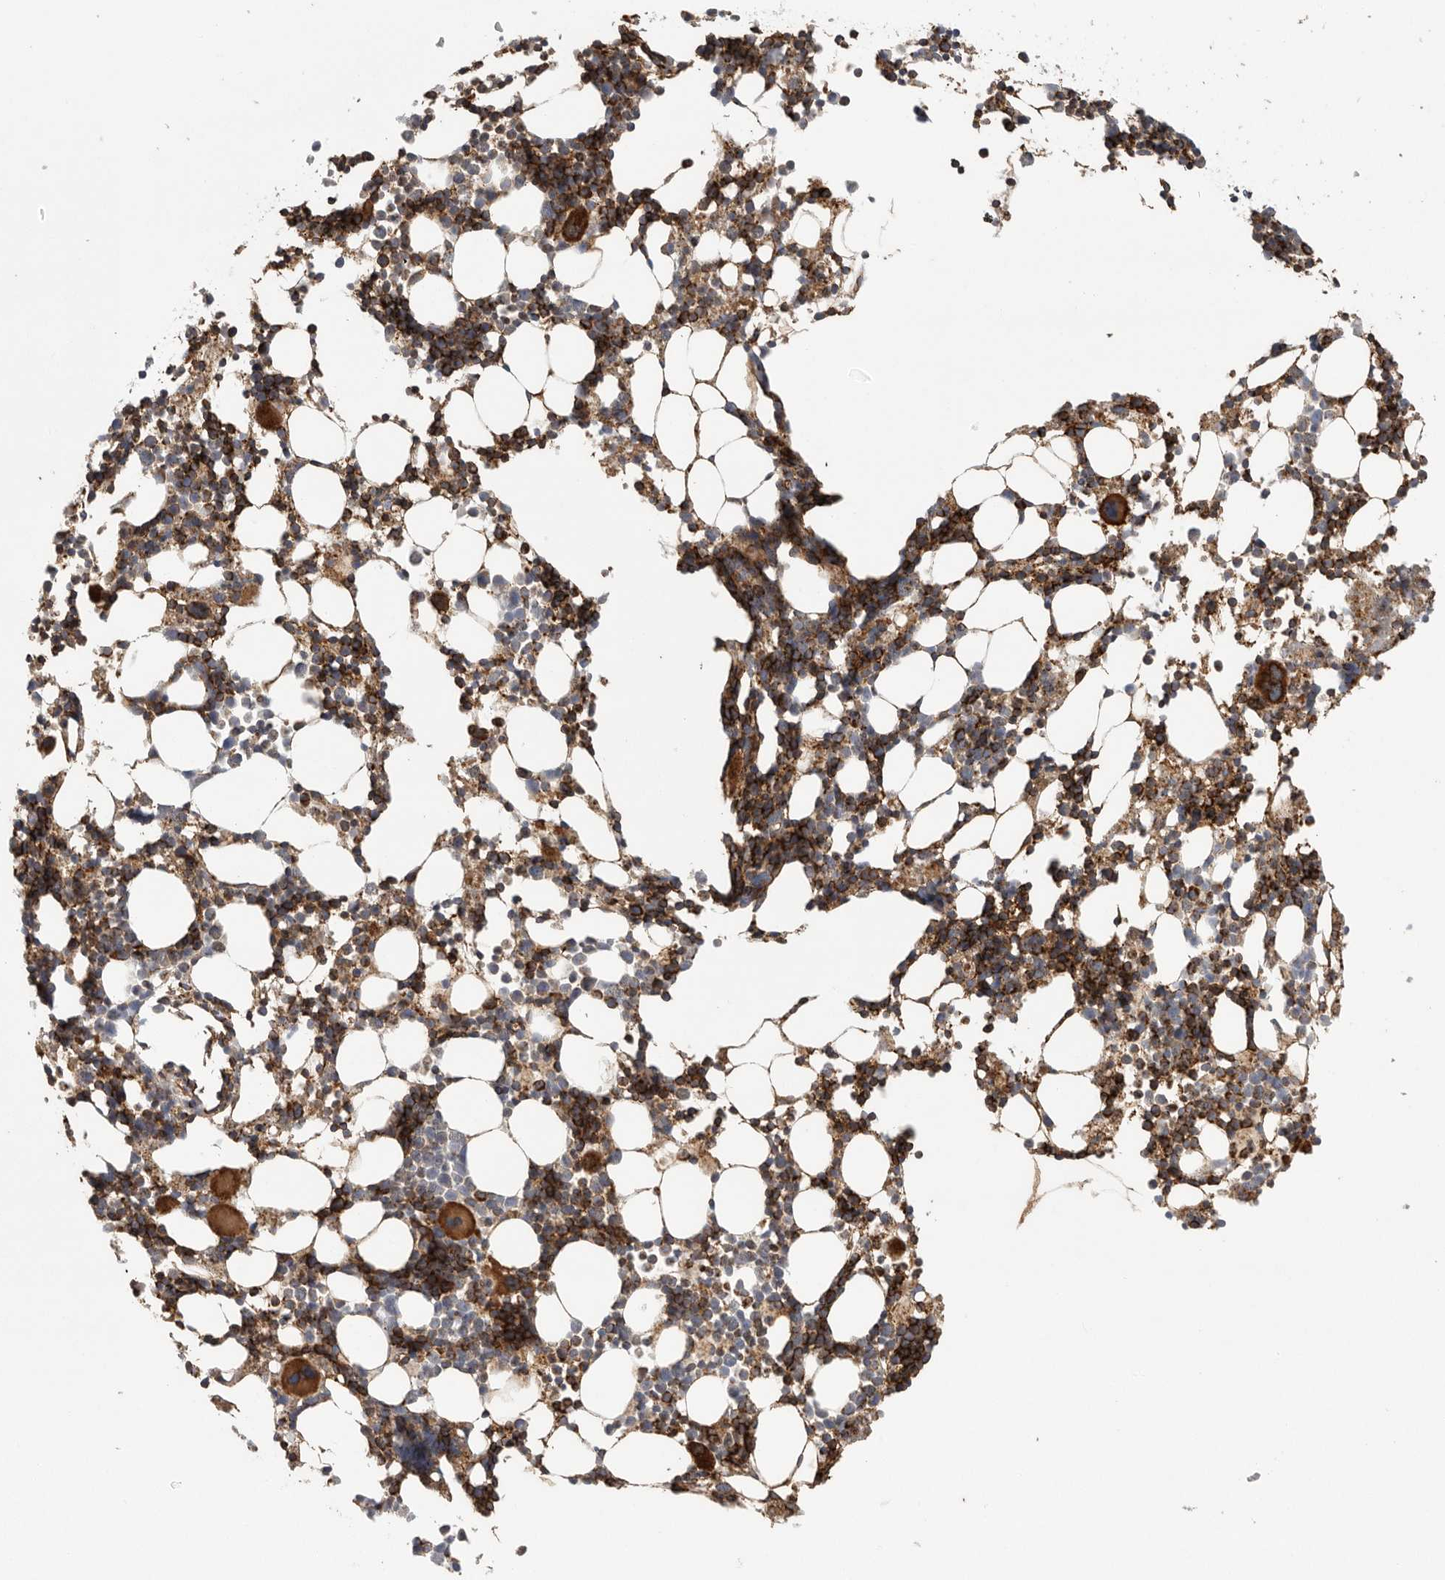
{"staining": {"intensity": "strong", "quantity": ">75%", "location": "cytoplasmic/membranous"}, "tissue": "bone marrow", "cell_type": "Hematopoietic cells", "image_type": "normal", "snomed": [{"axis": "morphology", "description": "Normal tissue, NOS"}, {"axis": "morphology", "description": "Inflammation, NOS"}, {"axis": "topography", "description": "Bone marrow"}], "caption": "Human bone marrow stained for a protein (brown) displays strong cytoplasmic/membranous positive staining in approximately >75% of hematopoietic cells.", "gene": "FKBP8", "patient": {"sex": "male", "age": 21}}